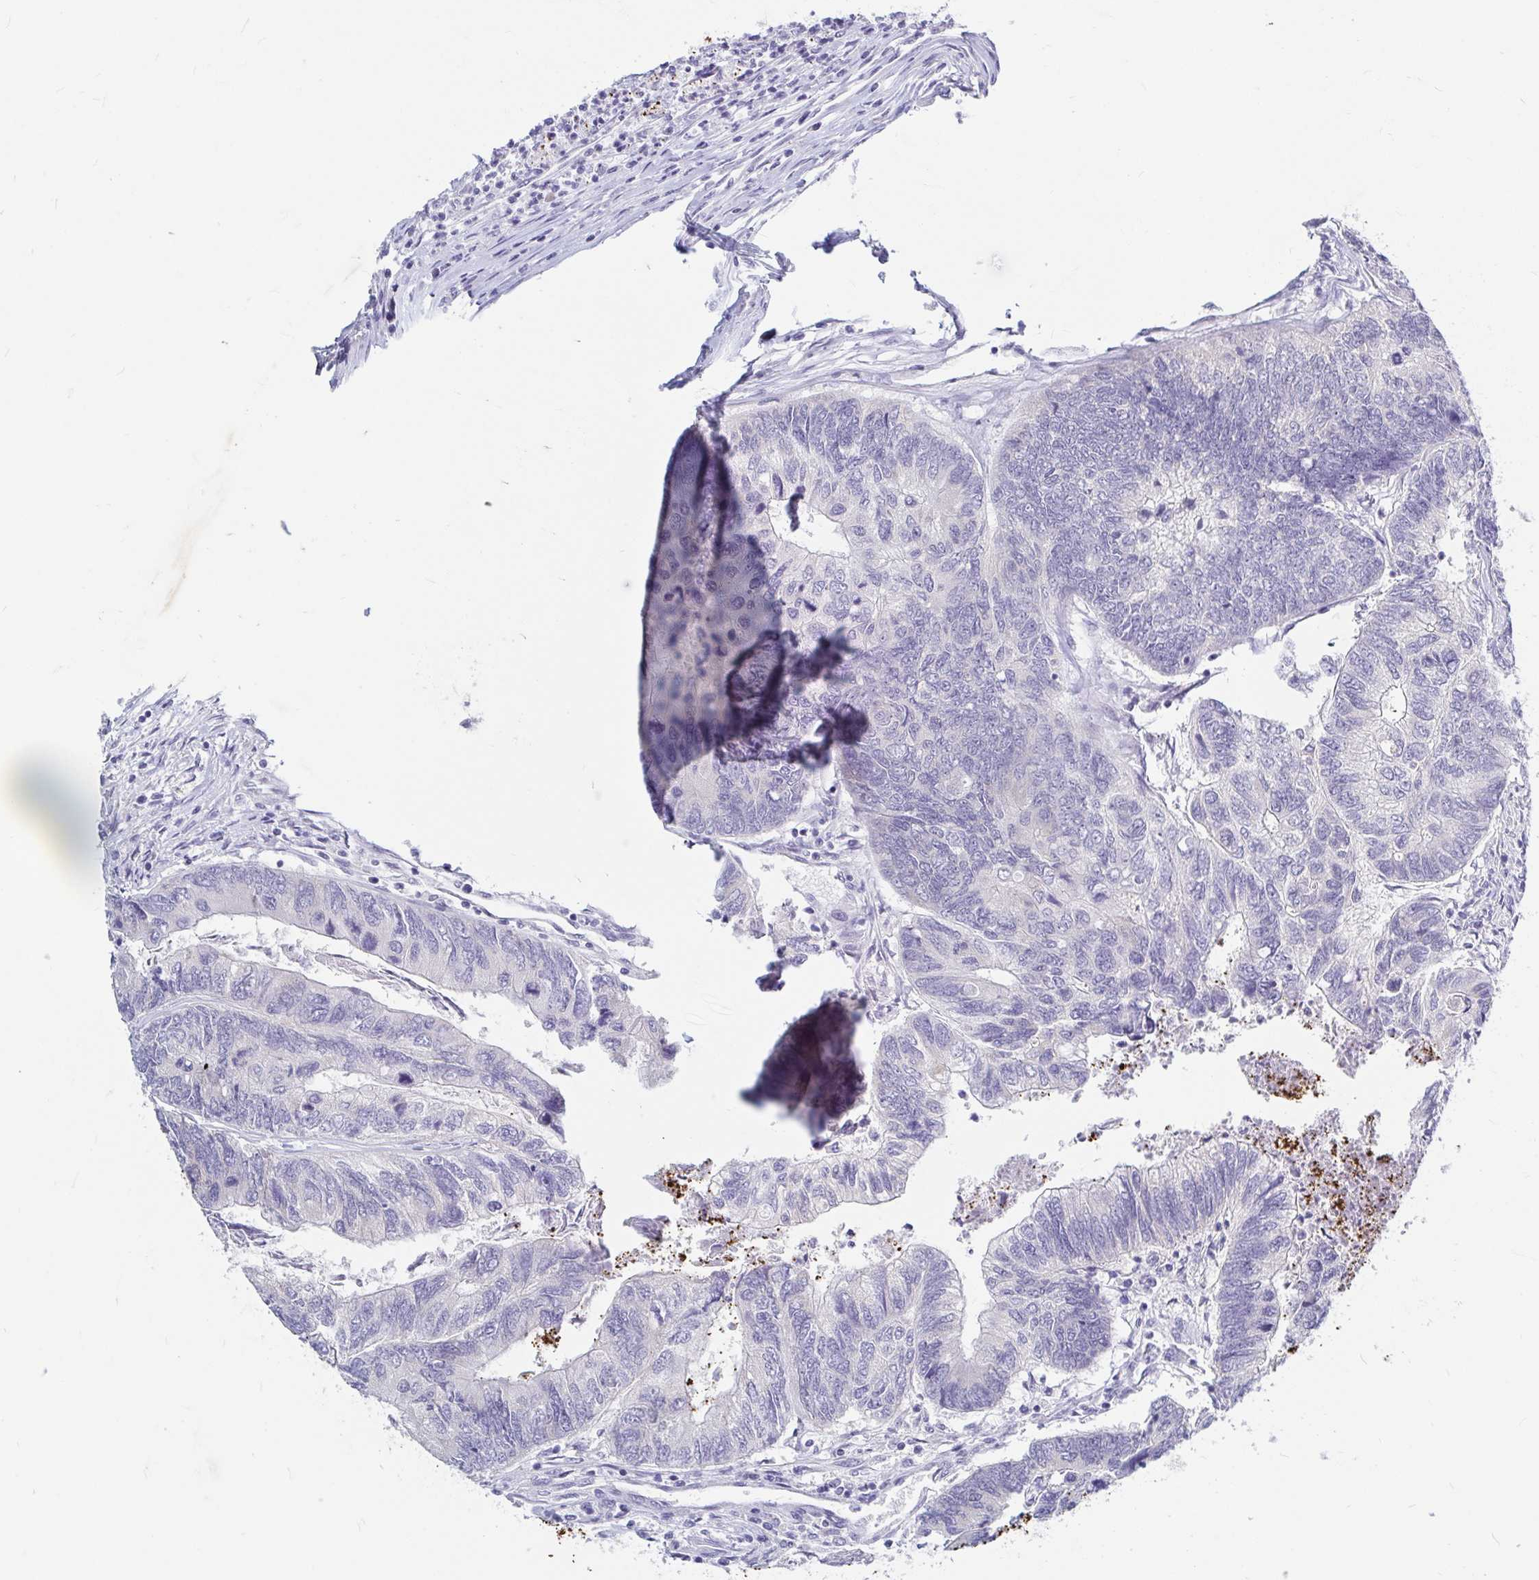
{"staining": {"intensity": "negative", "quantity": "none", "location": "none"}, "tissue": "colorectal cancer", "cell_type": "Tumor cells", "image_type": "cancer", "snomed": [{"axis": "morphology", "description": "Adenocarcinoma, NOS"}, {"axis": "topography", "description": "Colon"}], "caption": "Colorectal cancer (adenocarcinoma) was stained to show a protein in brown. There is no significant expression in tumor cells. Nuclei are stained in blue.", "gene": "ADH1A", "patient": {"sex": "female", "age": 67}}